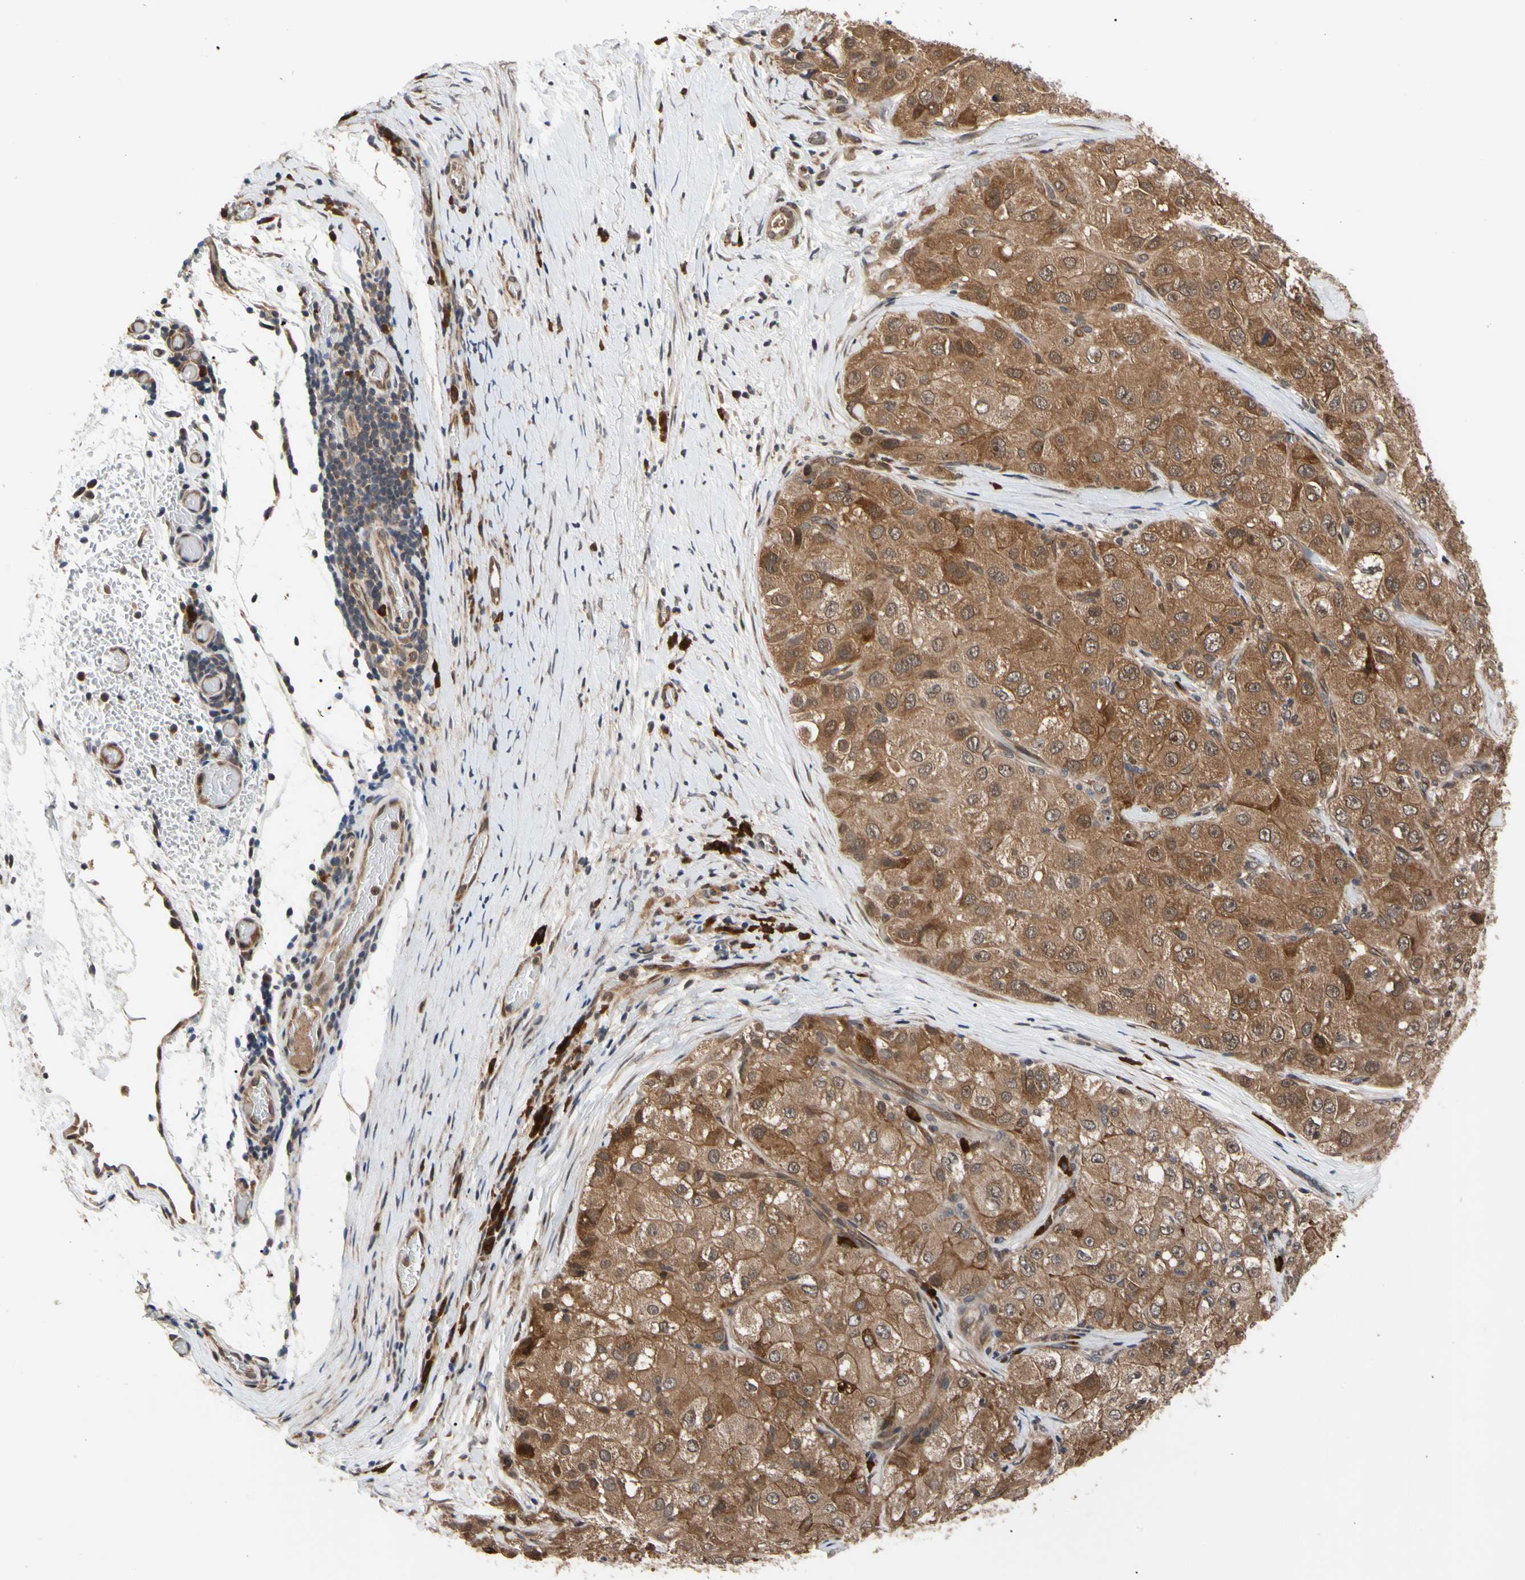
{"staining": {"intensity": "moderate", "quantity": ">75%", "location": "cytoplasmic/membranous"}, "tissue": "liver cancer", "cell_type": "Tumor cells", "image_type": "cancer", "snomed": [{"axis": "morphology", "description": "Carcinoma, Hepatocellular, NOS"}, {"axis": "topography", "description": "Liver"}], "caption": "This is a photomicrograph of immunohistochemistry staining of hepatocellular carcinoma (liver), which shows moderate expression in the cytoplasmic/membranous of tumor cells.", "gene": "CYTIP", "patient": {"sex": "male", "age": 80}}